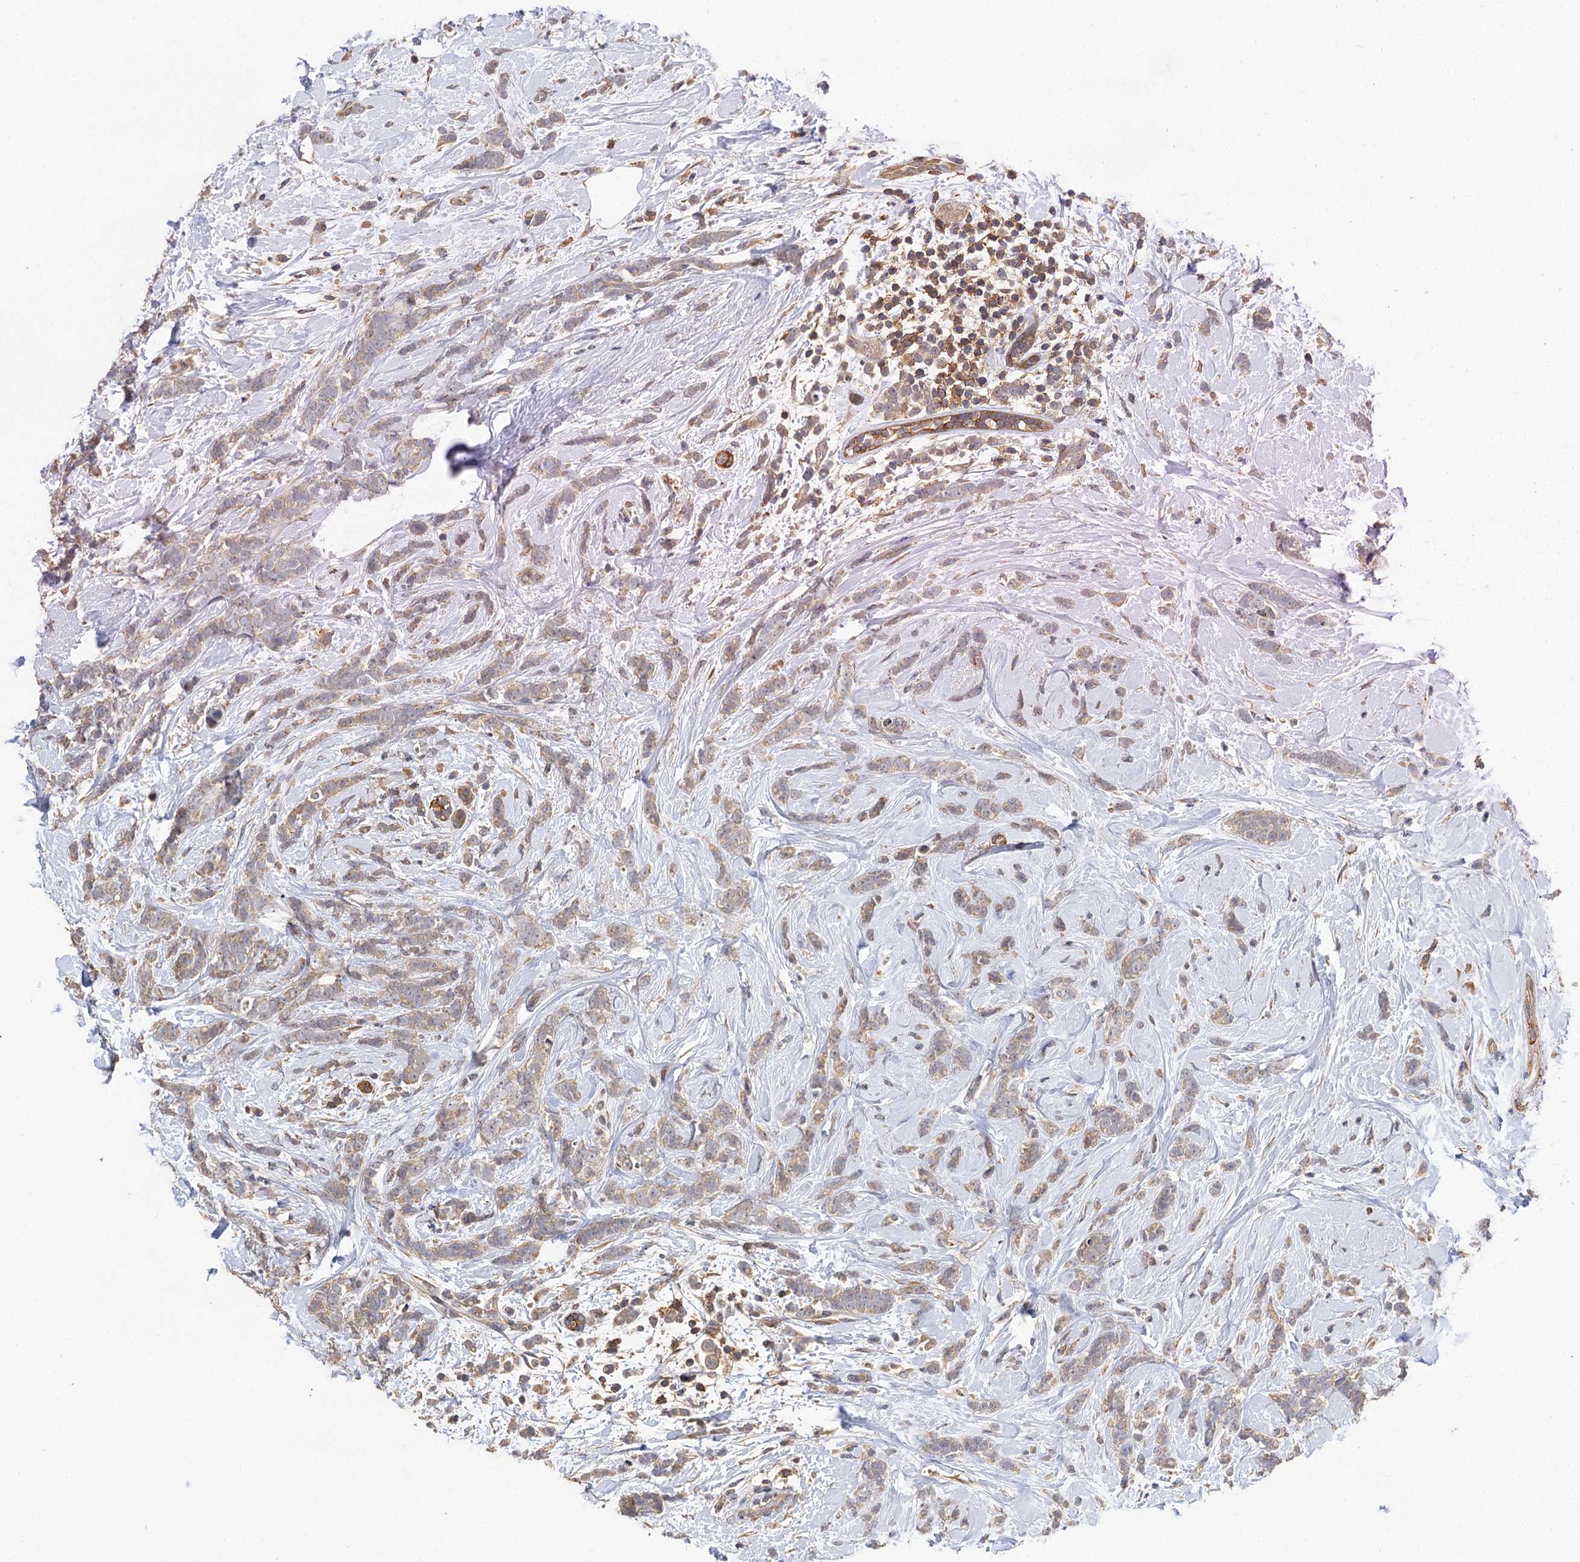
{"staining": {"intensity": "weak", "quantity": ">75%", "location": "cytoplasmic/membranous"}, "tissue": "breast cancer", "cell_type": "Tumor cells", "image_type": "cancer", "snomed": [{"axis": "morphology", "description": "Lobular carcinoma"}, {"axis": "topography", "description": "Breast"}], "caption": "A photomicrograph of human breast lobular carcinoma stained for a protein exhibits weak cytoplasmic/membranous brown staining in tumor cells. (IHC, brightfield microscopy, high magnification).", "gene": "FBXW8", "patient": {"sex": "female", "age": 58}}